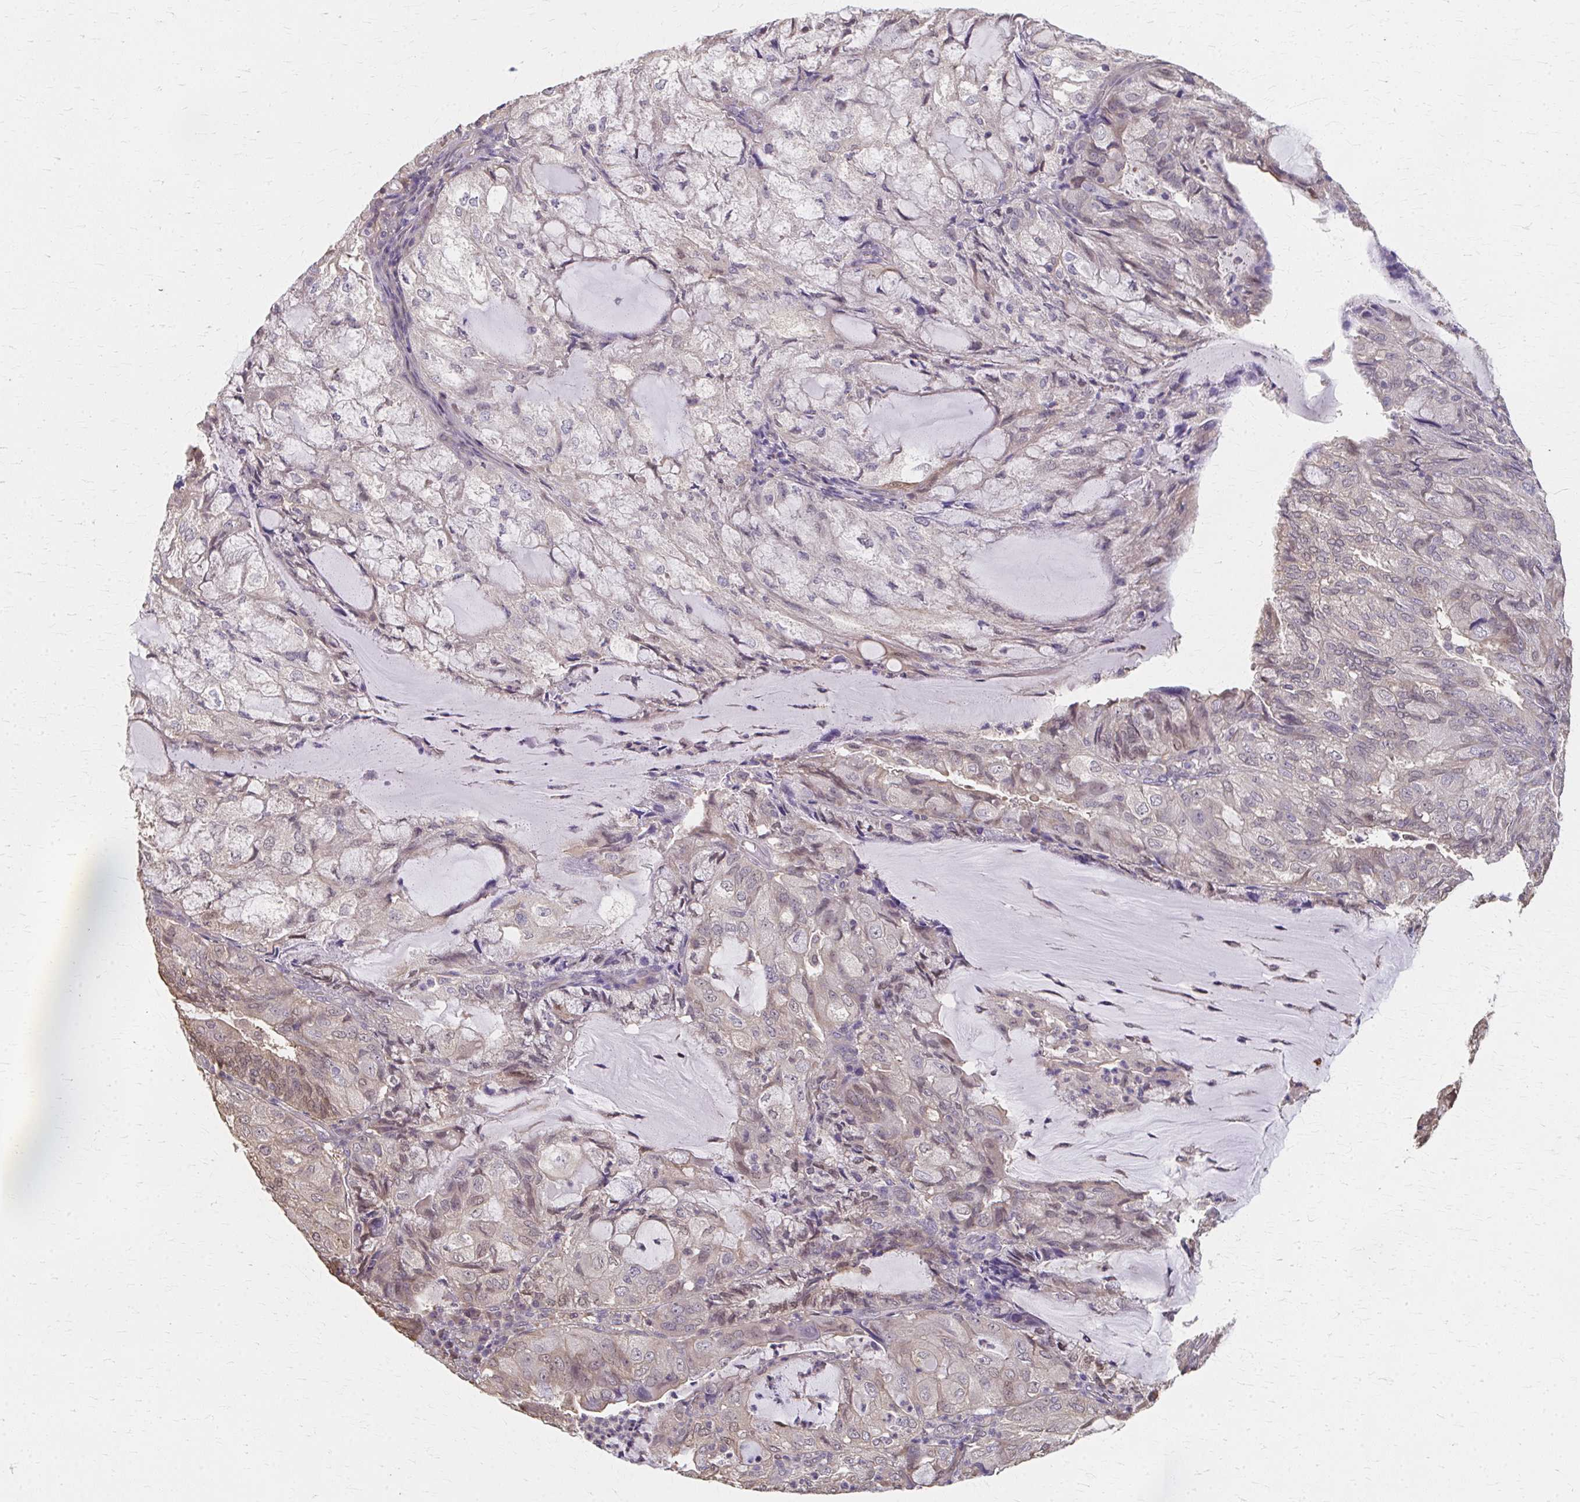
{"staining": {"intensity": "weak", "quantity": ">75%", "location": "cytoplasmic/membranous"}, "tissue": "endometrial cancer", "cell_type": "Tumor cells", "image_type": "cancer", "snomed": [{"axis": "morphology", "description": "Adenocarcinoma, NOS"}, {"axis": "topography", "description": "Endometrium"}], "caption": "Immunohistochemistry (IHC) (DAB (3,3'-diaminobenzidine)) staining of human endometrial cancer (adenocarcinoma) reveals weak cytoplasmic/membranous protein positivity in about >75% of tumor cells. The staining was performed using DAB (3,3'-diaminobenzidine), with brown indicating positive protein expression. Nuclei are stained blue with hematoxylin.", "gene": "RABGAP1L", "patient": {"sex": "female", "age": 81}}